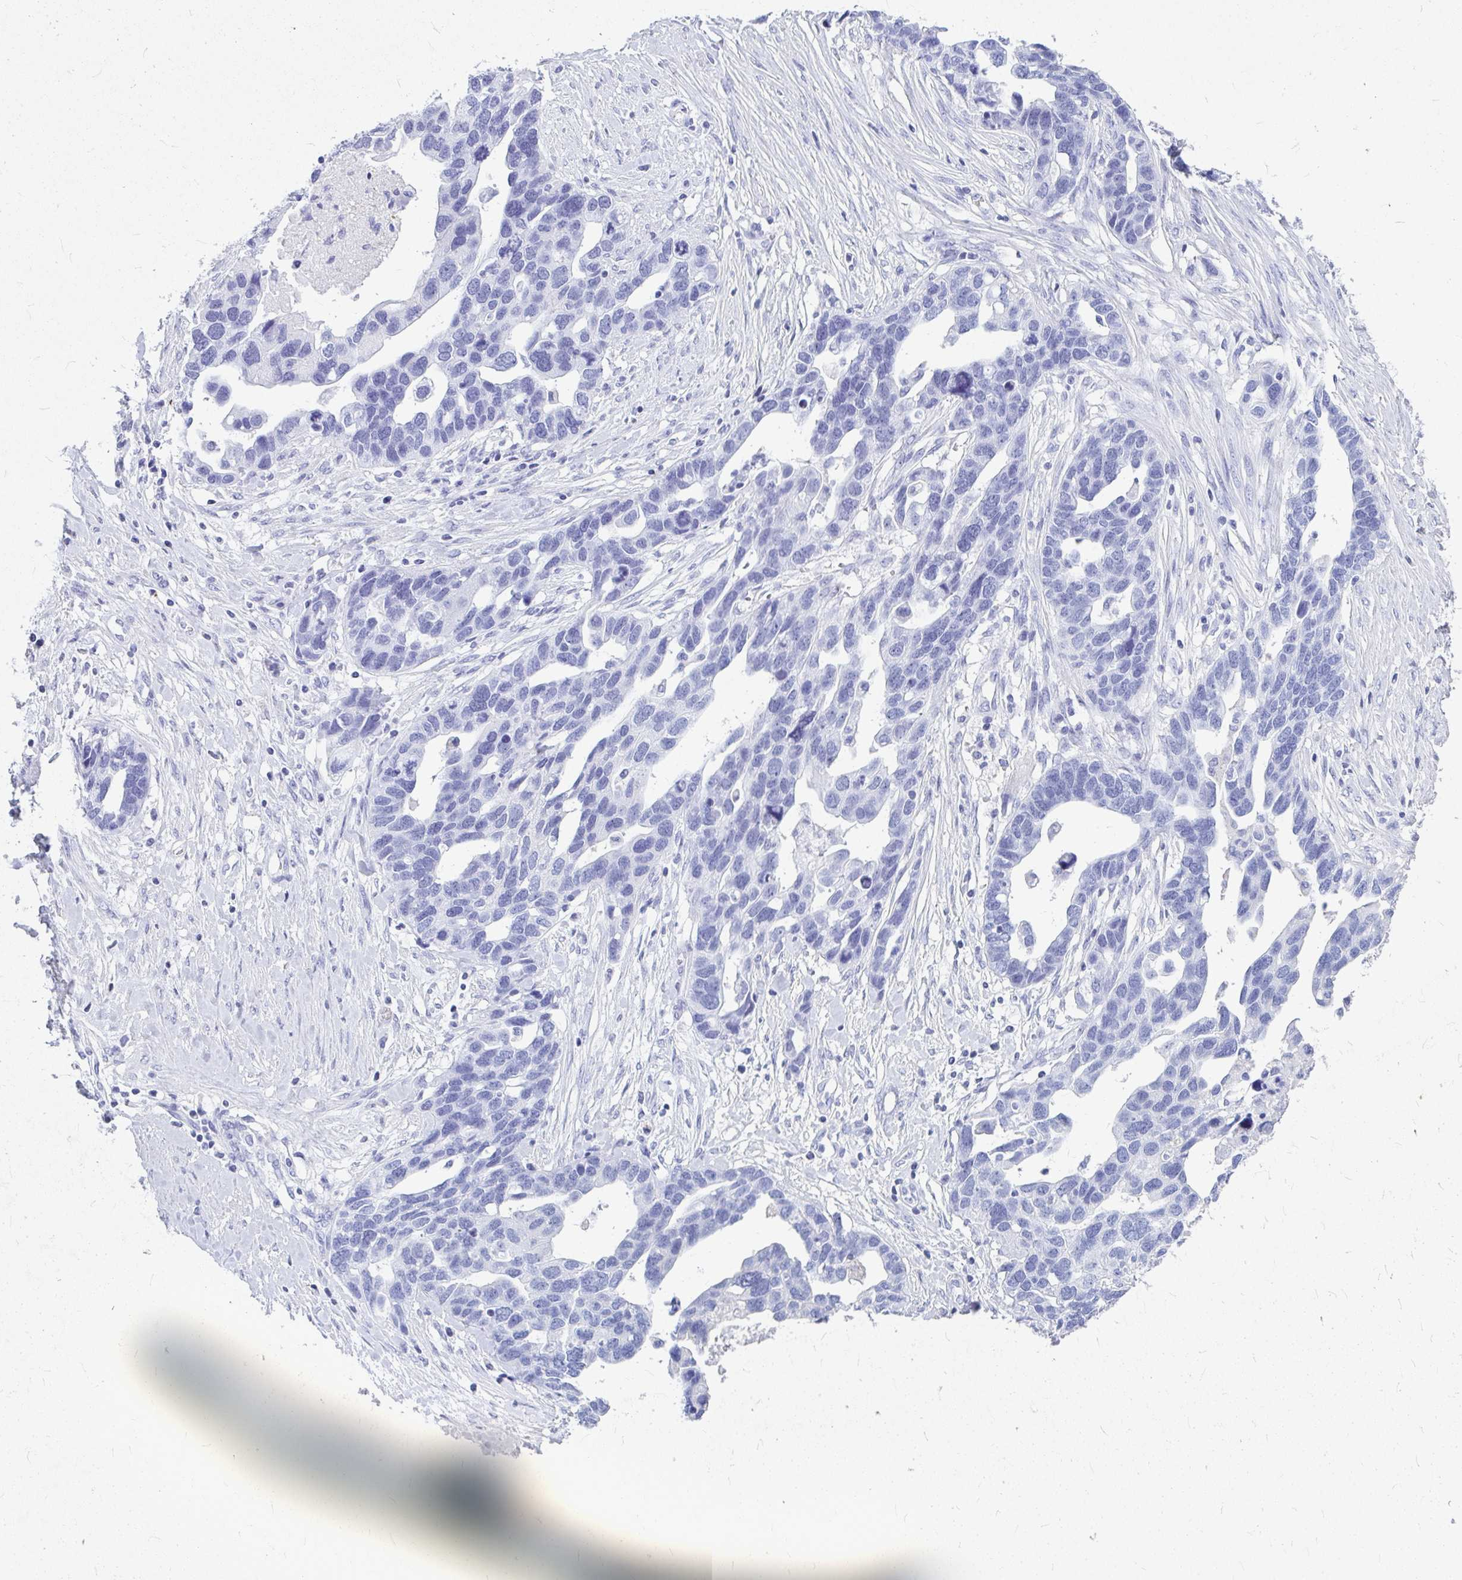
{"staining": {"intensity": "negative", "quantity": "none", "location": "none"}, "tissue": "ovarian cancer", "cell_type": "Tumor cells", "image_type": "cancer", "snomed": [{"axis": "morphology", "description": "Cystadenocarcinoma, serous, NOS"}, {"axis": "topography", "description": "Ovary"}], "caption": "The histopathology image reveals no staining of tumor cells in ovarian serous cystadenocarcinoma.", "gene": "OR5J2", "patient": {"sex": "female", "age": 54}}